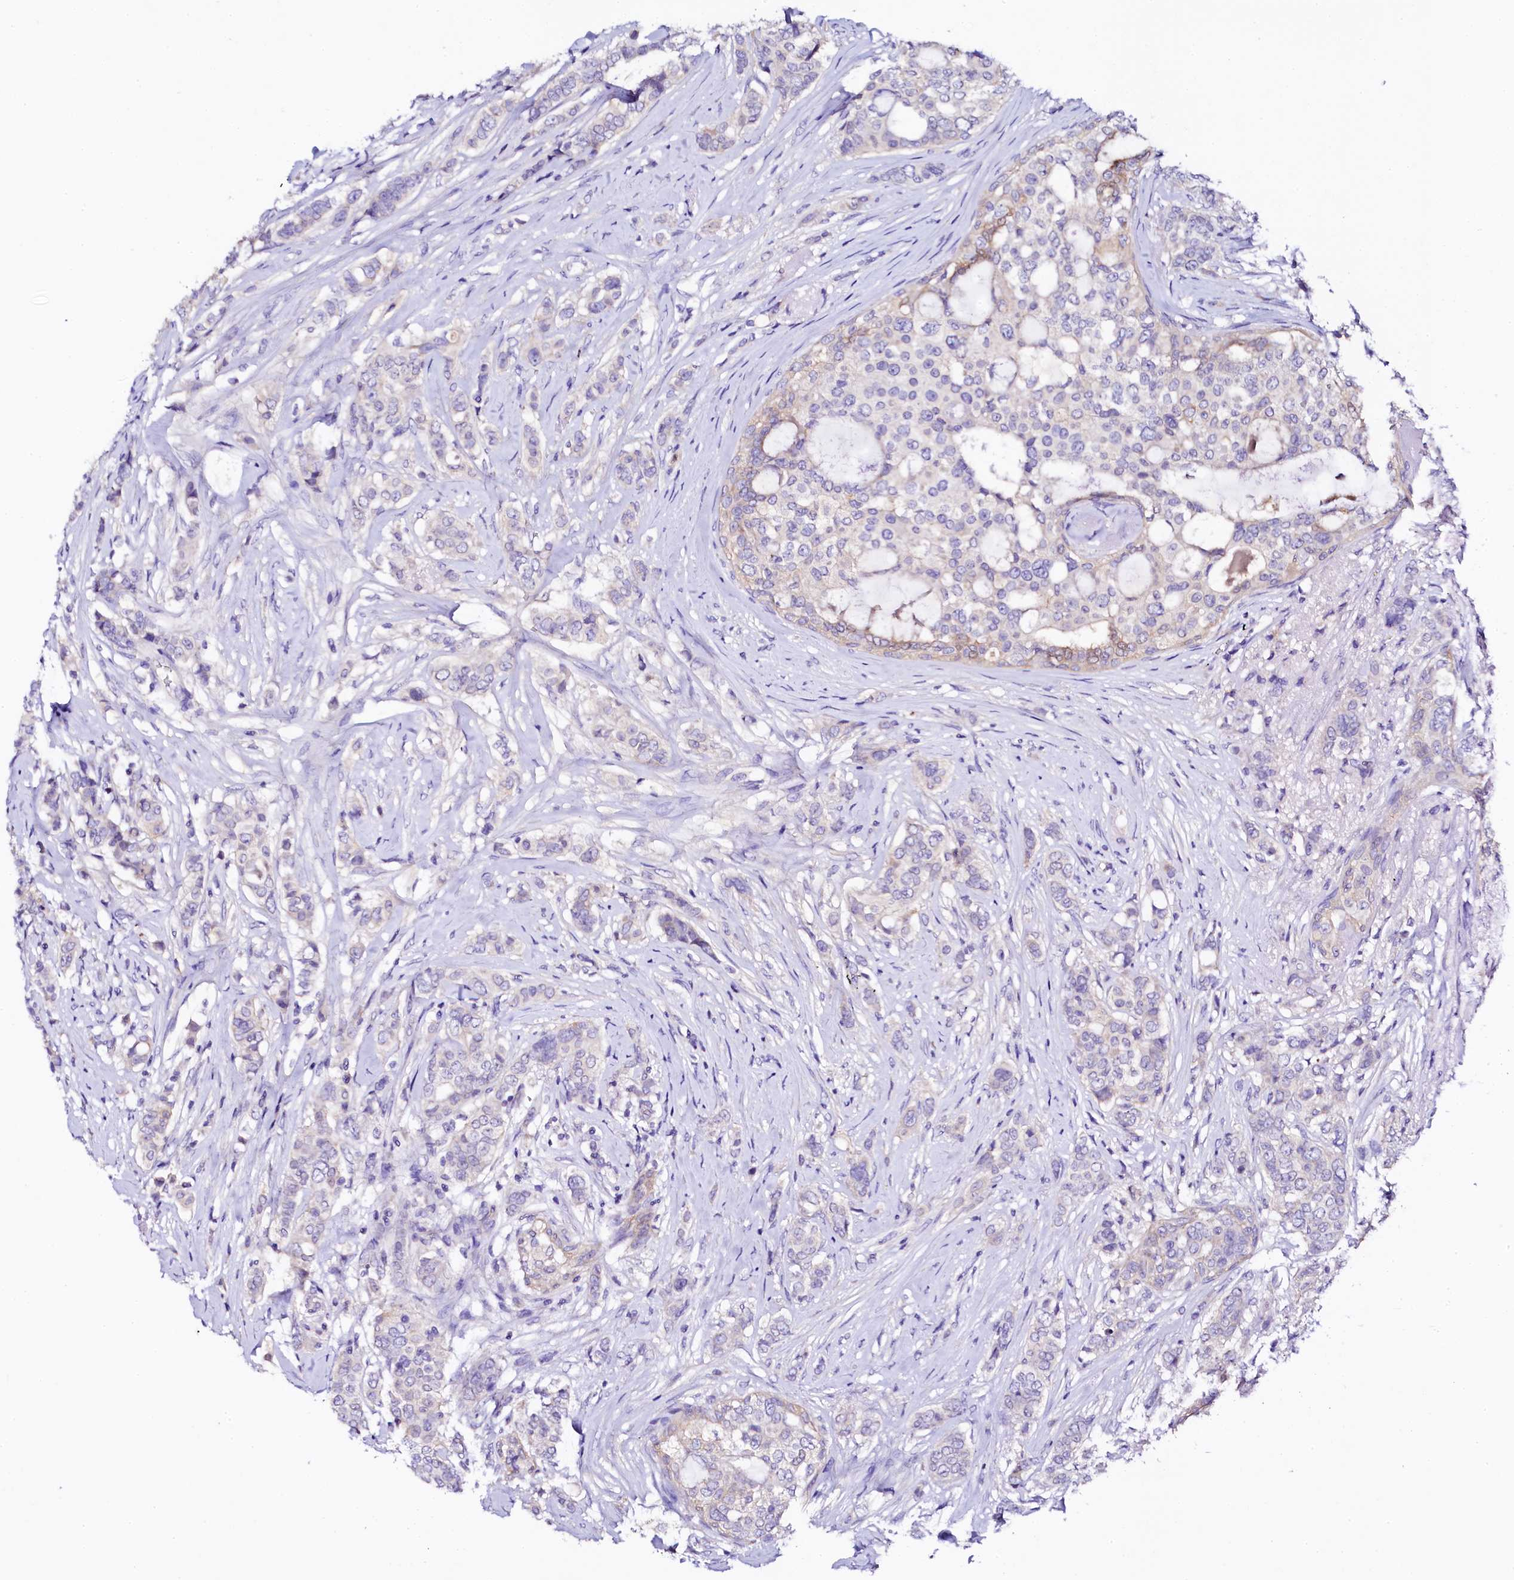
{"staining": {"intensity": "negative", "quantity": "none", "location": "none"}, "tissue": "breast cancer", "cell_type": "Tumor cells", "image_type": "cancer", "snomed": [{"axis": "morphology", "description": "Lobular carcinoma"}, {"axis": "topography", "description": "Breast"}], "caption": "This is an immunohistochemistry image of breast cancer (lobular carcinoma). There is no positivity in tumor cells.", "gene": "NAA16", "patient": {"sex": "female", "age": 51}}